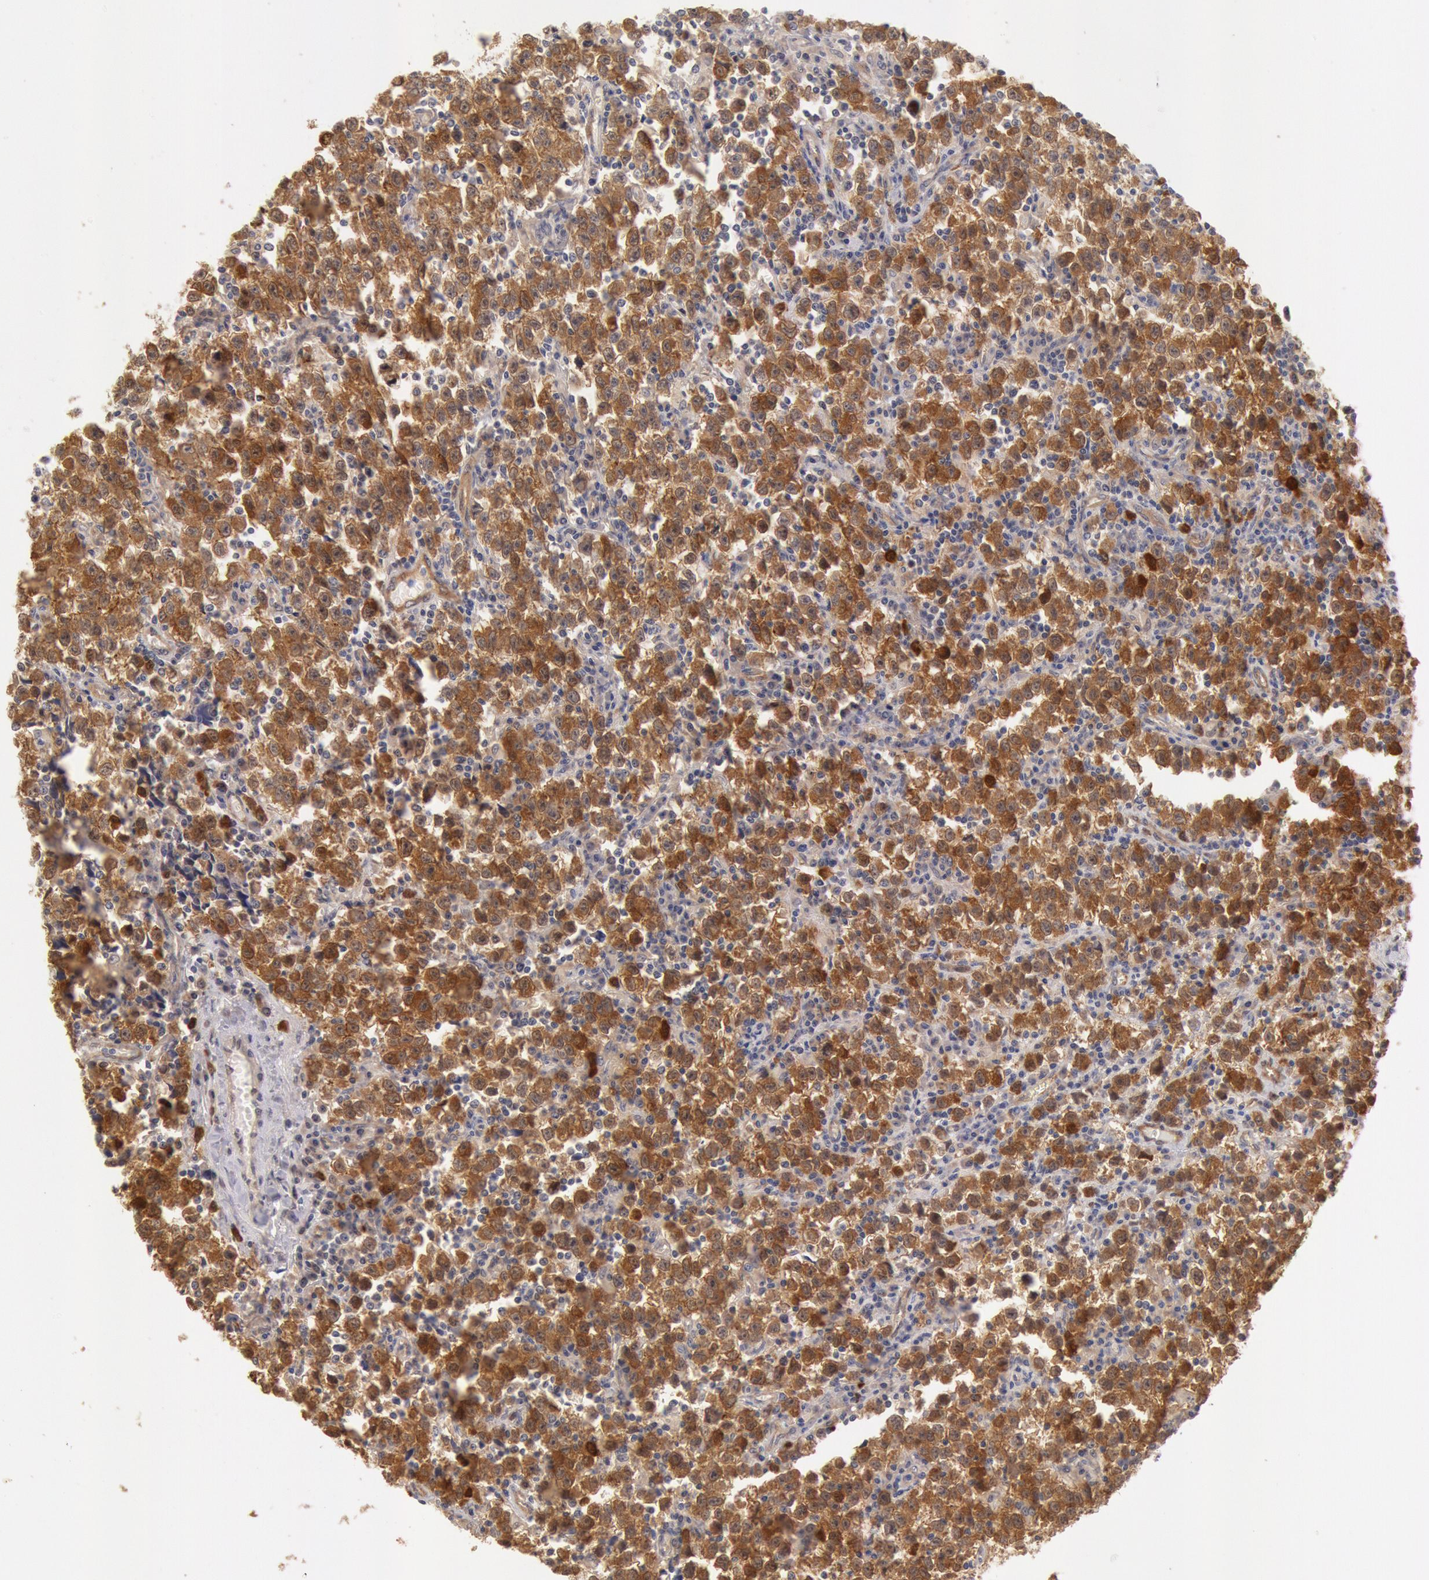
{"staining": {"intensity": "moderate", "quantity": ">75%", "location": "cytoplasmic/membranous"}, "tissue": "testis cancer", "cell_type": "Tumor cells", "image_type": "cancer", "snomed": [{"axis": "morphology", "description": "Seminoma, NOS"}, {"axis": "topography", "description": "Testis"}], "caption": "Moderate cytoplasmic/membranous protein staining is appreciated in about >75% of tumor cells in testis seminoma.", "gene": "DNAJA1", "patient": {"sex": "male", "age": 35}}